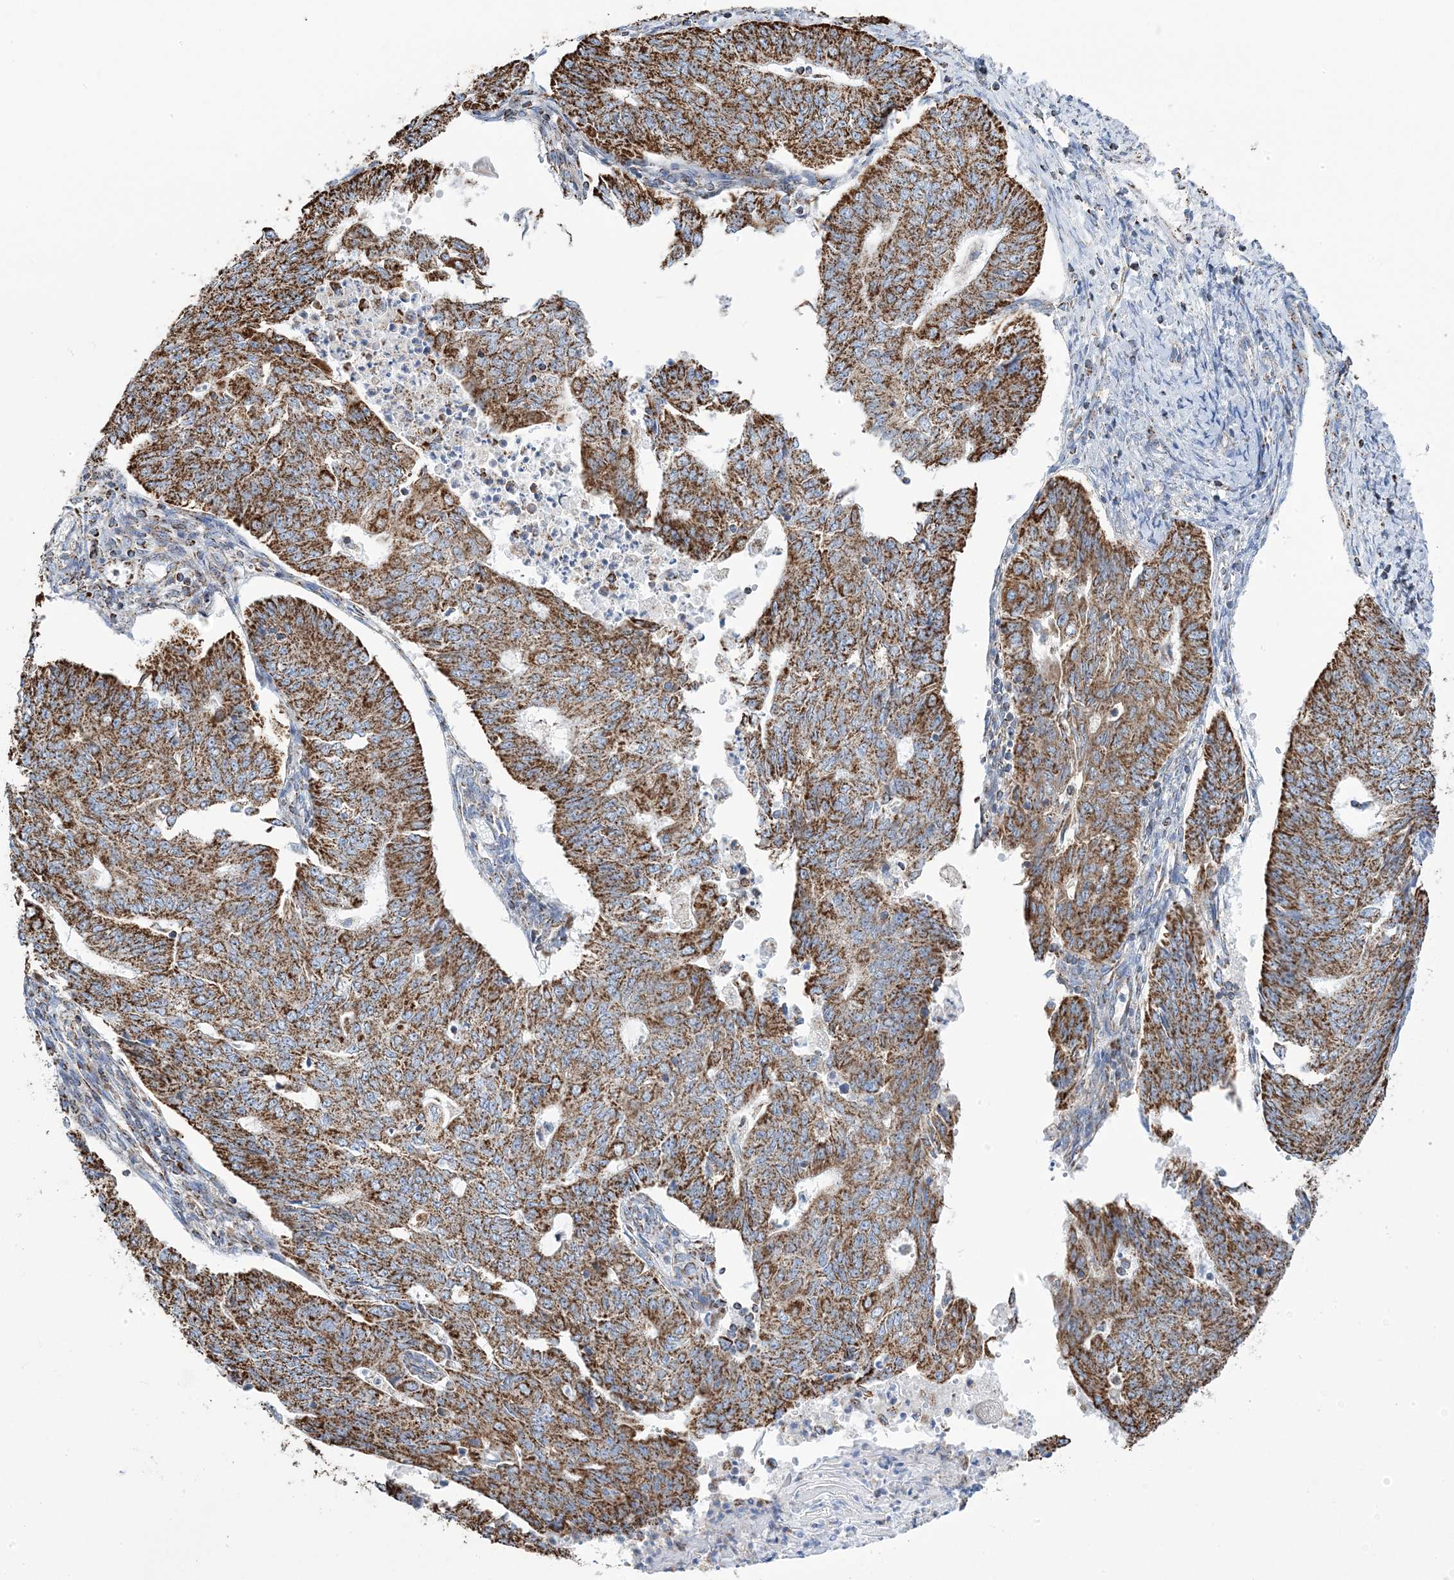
{"staining": {"intensity": "moderate", "quantity": ">75%", "location": "cytoplasmic/membranous"}, "tissue": "endometrial cancer", "cell_type": "Tumor cells", "image_type": "cancer", "snomed": [{"axis": "morphology", "description": "Adenocarcinoma, NOS"}, {"axis": "topography", "description": "Endometrium"}], "caption": "The histopathology image displays a brown stain indicating the presence of a protein in the cytoplasmic/membranous of tumor cells in endometrial cancer.", "gene": "GTPBP8", "patient": {"sex": "female", "age": 32}}